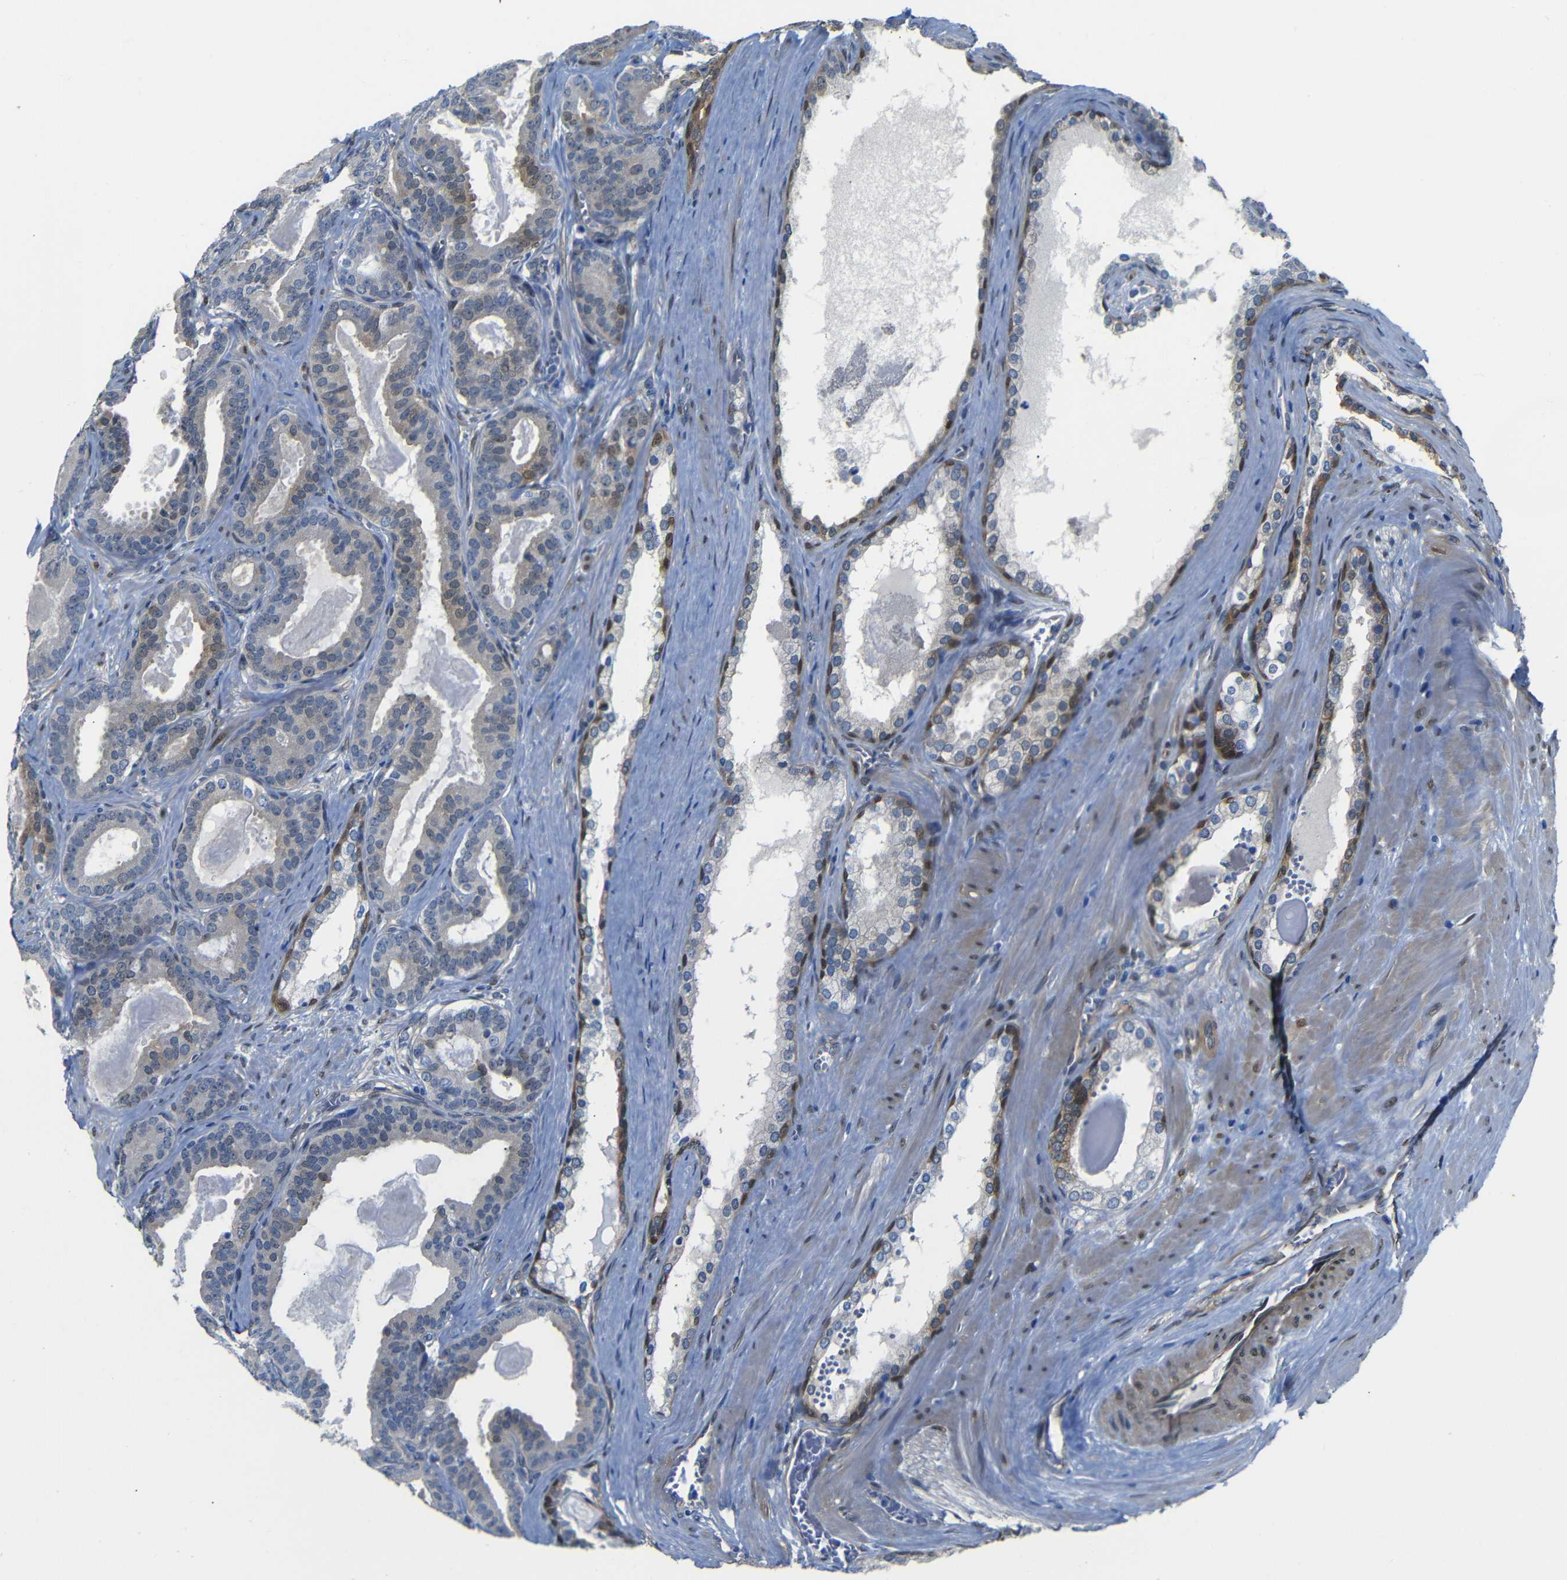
{"staining": {"intensity": "weak", "quantity": "<25%", "location": "cytoplasmic/membranous,nuclear"}, "tissue": "prostate cancer", "cell_type": "Tumor cells", "image_type": "cancer", "snomed": [{"axis": "morphology", "description": "Adenocarcinoma, High grade"}, {"axis": "topography", "description": "Prostate"}], "caption": "Adenocarcinoma (high-grade) (prostate) stained for a protein using immunohistochemistry (IHC) shows no expression tumor cells.", "gene": "YAP1", "patient": {"sex": "male", "age": 60}}